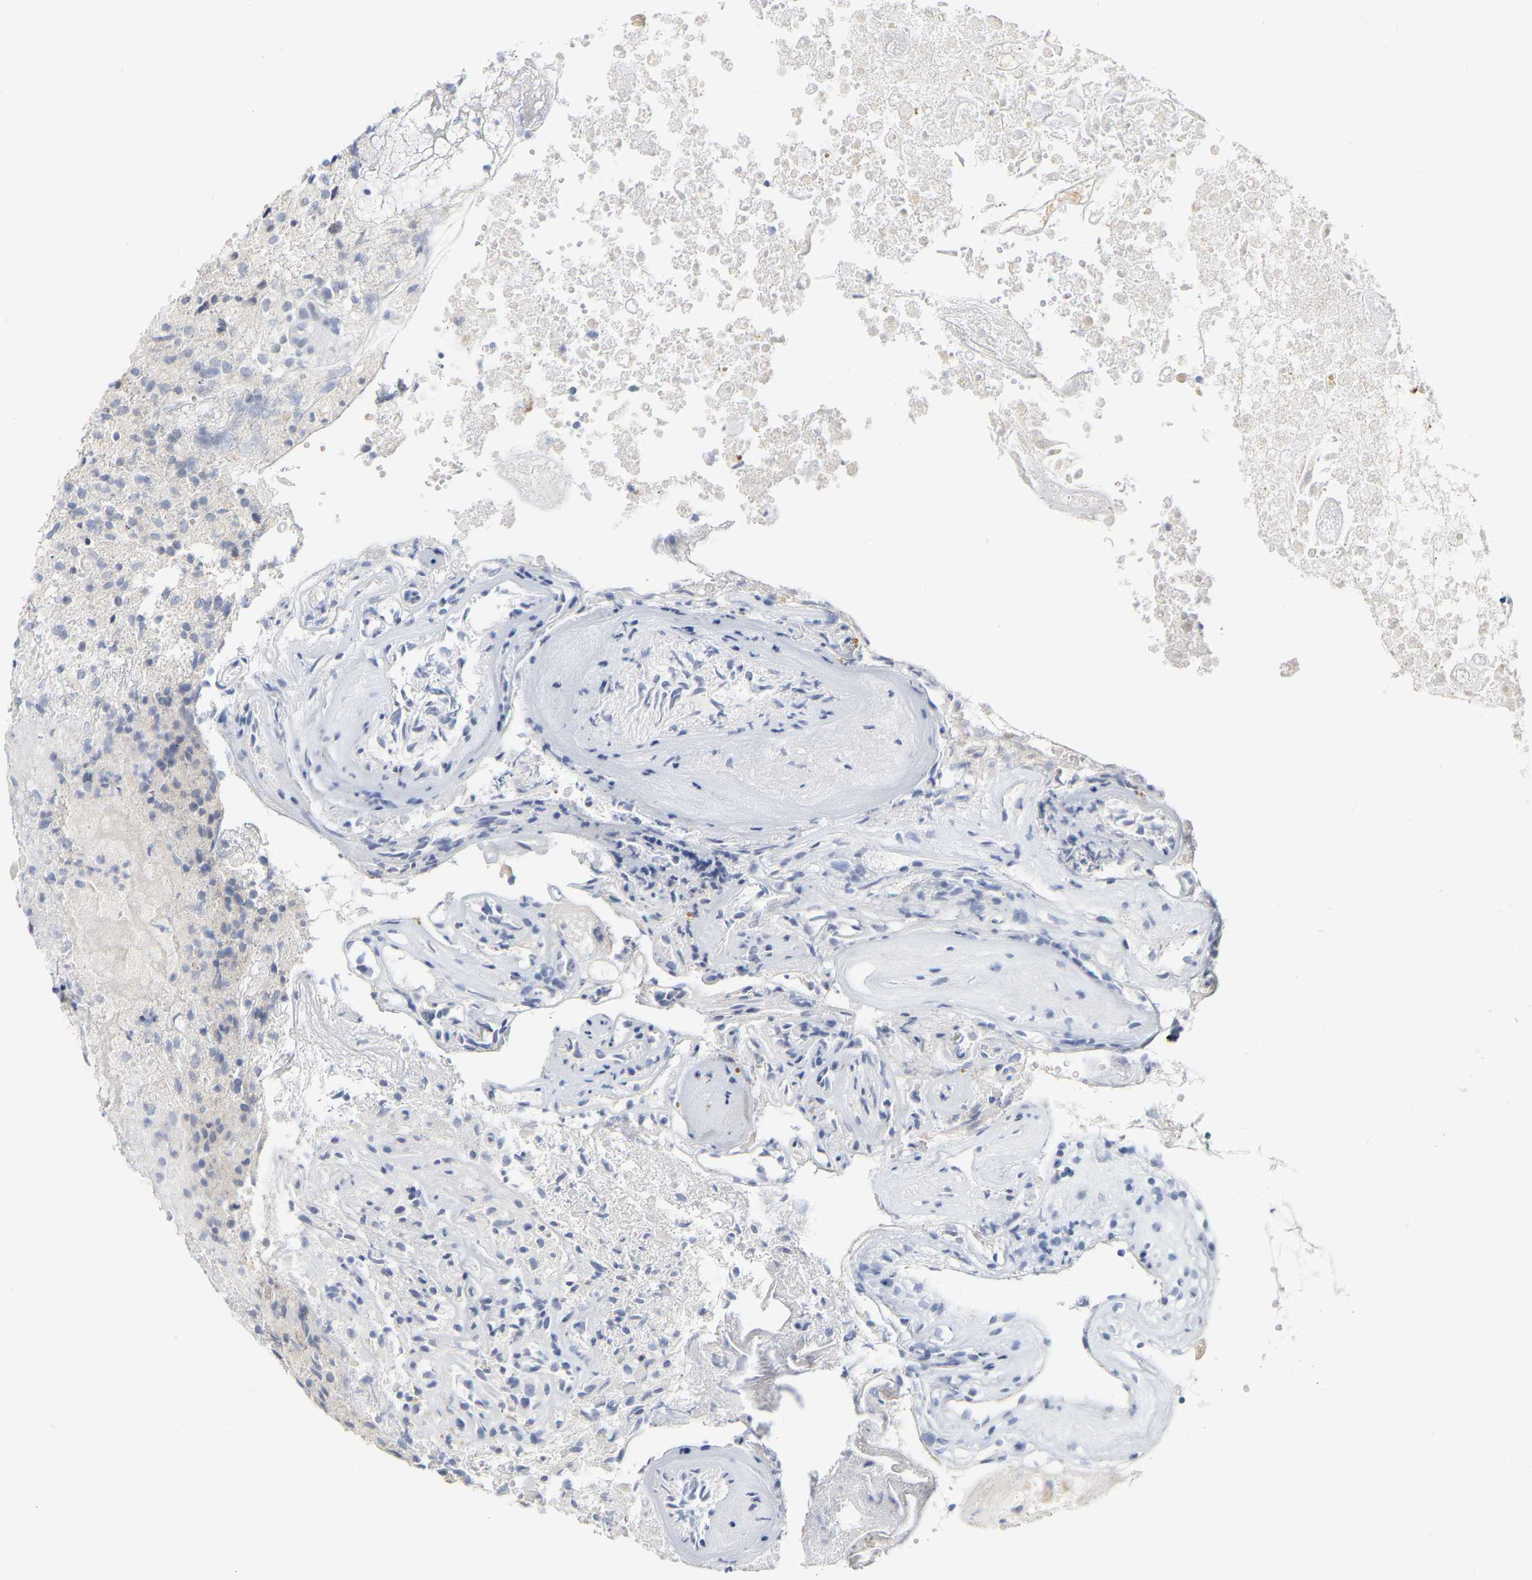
{"staining": {"intensity": "negative", "quantity": "none", "location": "none"}, "tissue": "glioma", "cell_type": "Tumor cells", "image_type": "cancer", "snomed": [{"axis": "morphology", "description": "Glioma, malignant, High grade"}, {"axis": "topography", "description": "Brain"}], "caption": "An IHC micrograph of glioma is shown. There is no staining in tumor cells of glioma.", "gene": "KRT76", "patient": {"sex": "female", "age": 59}}